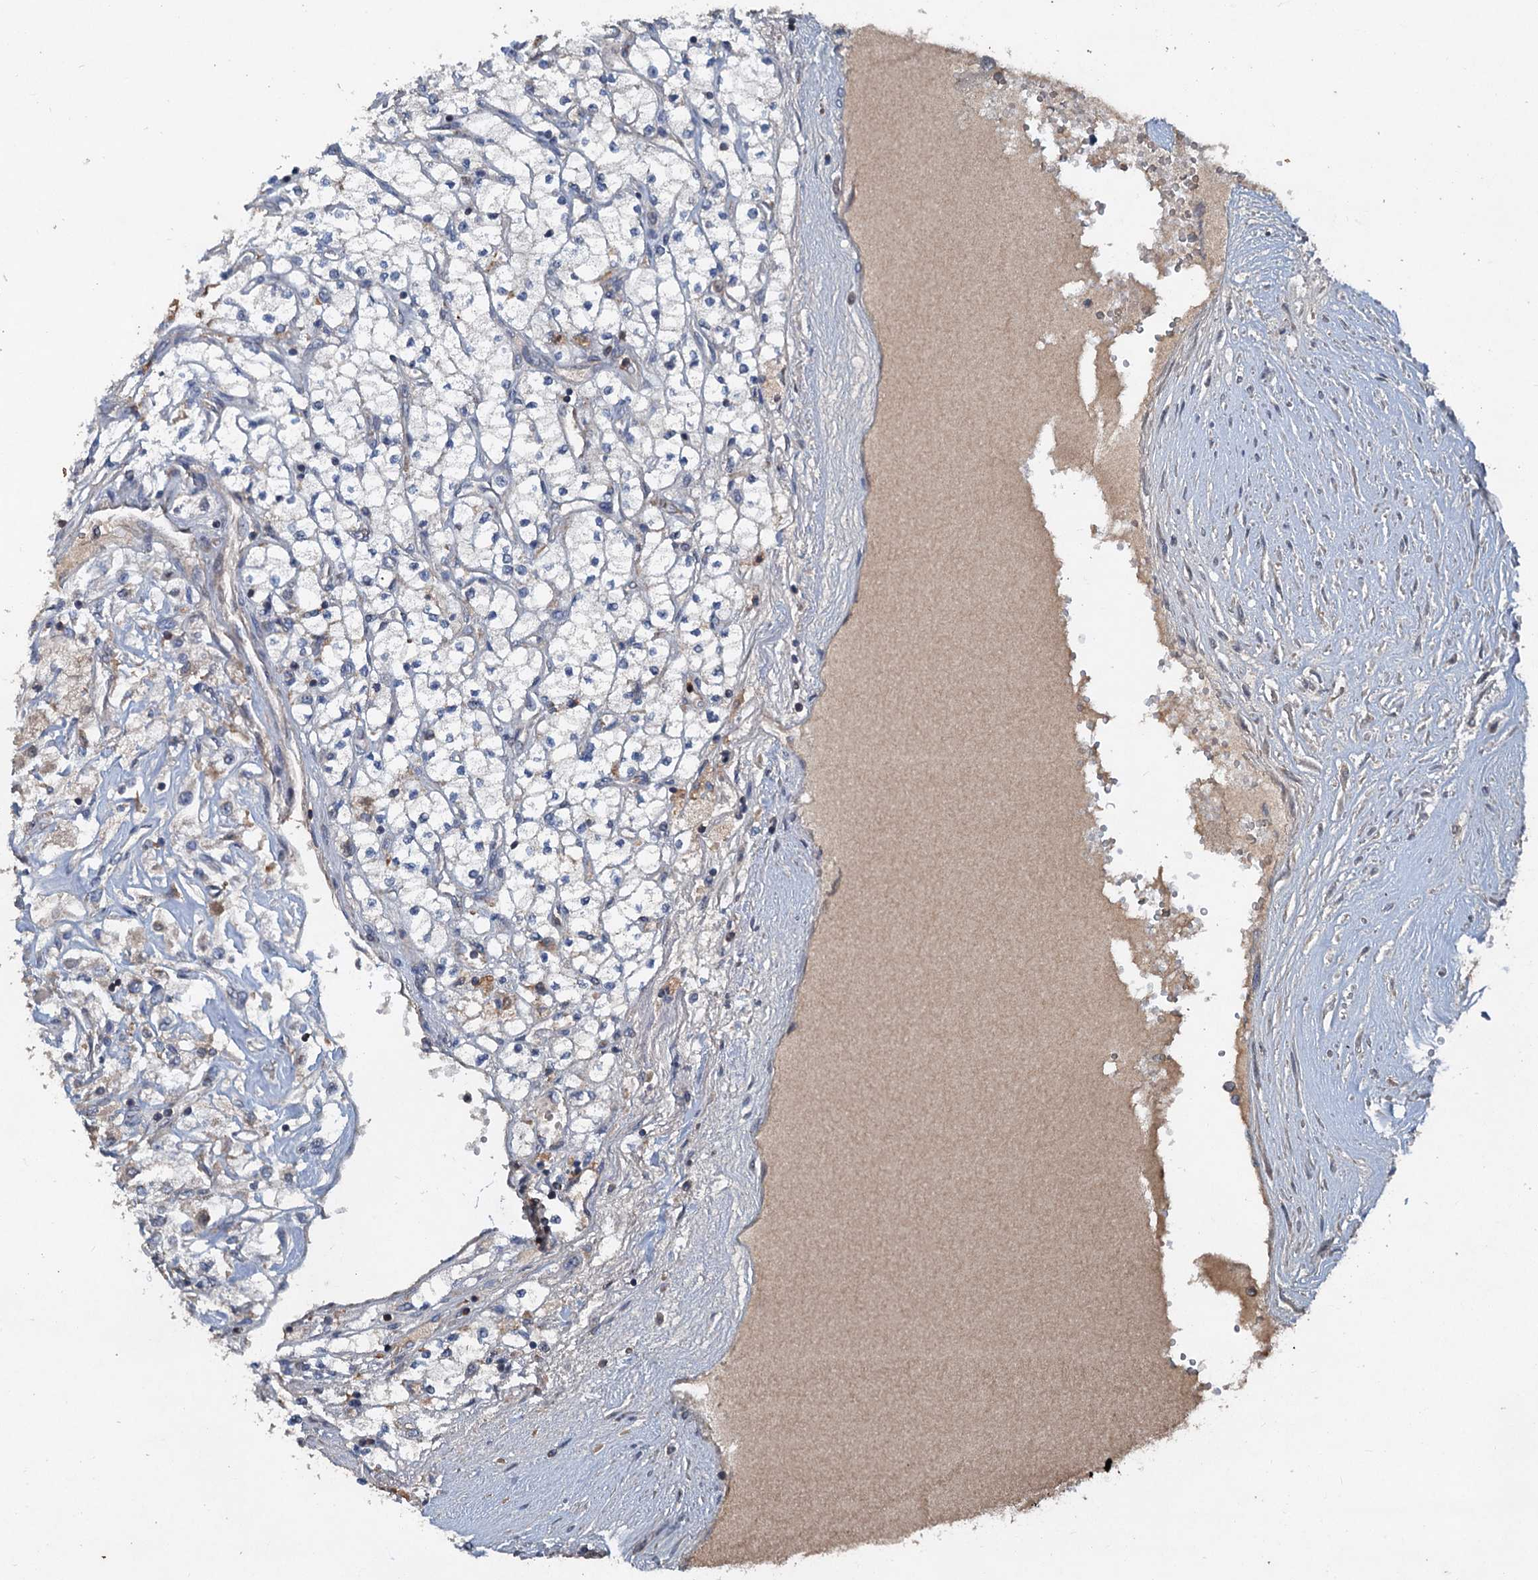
{"staining": {"intensity": "weak", "quantity": "25%-75%", "location": "cytoplasmic/membranous"}, "tissue": "renal cancer", "cell_type": "Tumor cells", "image_type": "cancer", "snomed": [{"axis": "morphology", "description": "Adenocarcinoma, NOS"}, {"axis": "topography", "description": "Kidney"}], "caption": "Renal cancer stained for a protein reveals weak cytoplasmic/membranous positivity in tumor cells.", "gene": "TAPBPL", "patient": {"sex": "male", "age": 80}}